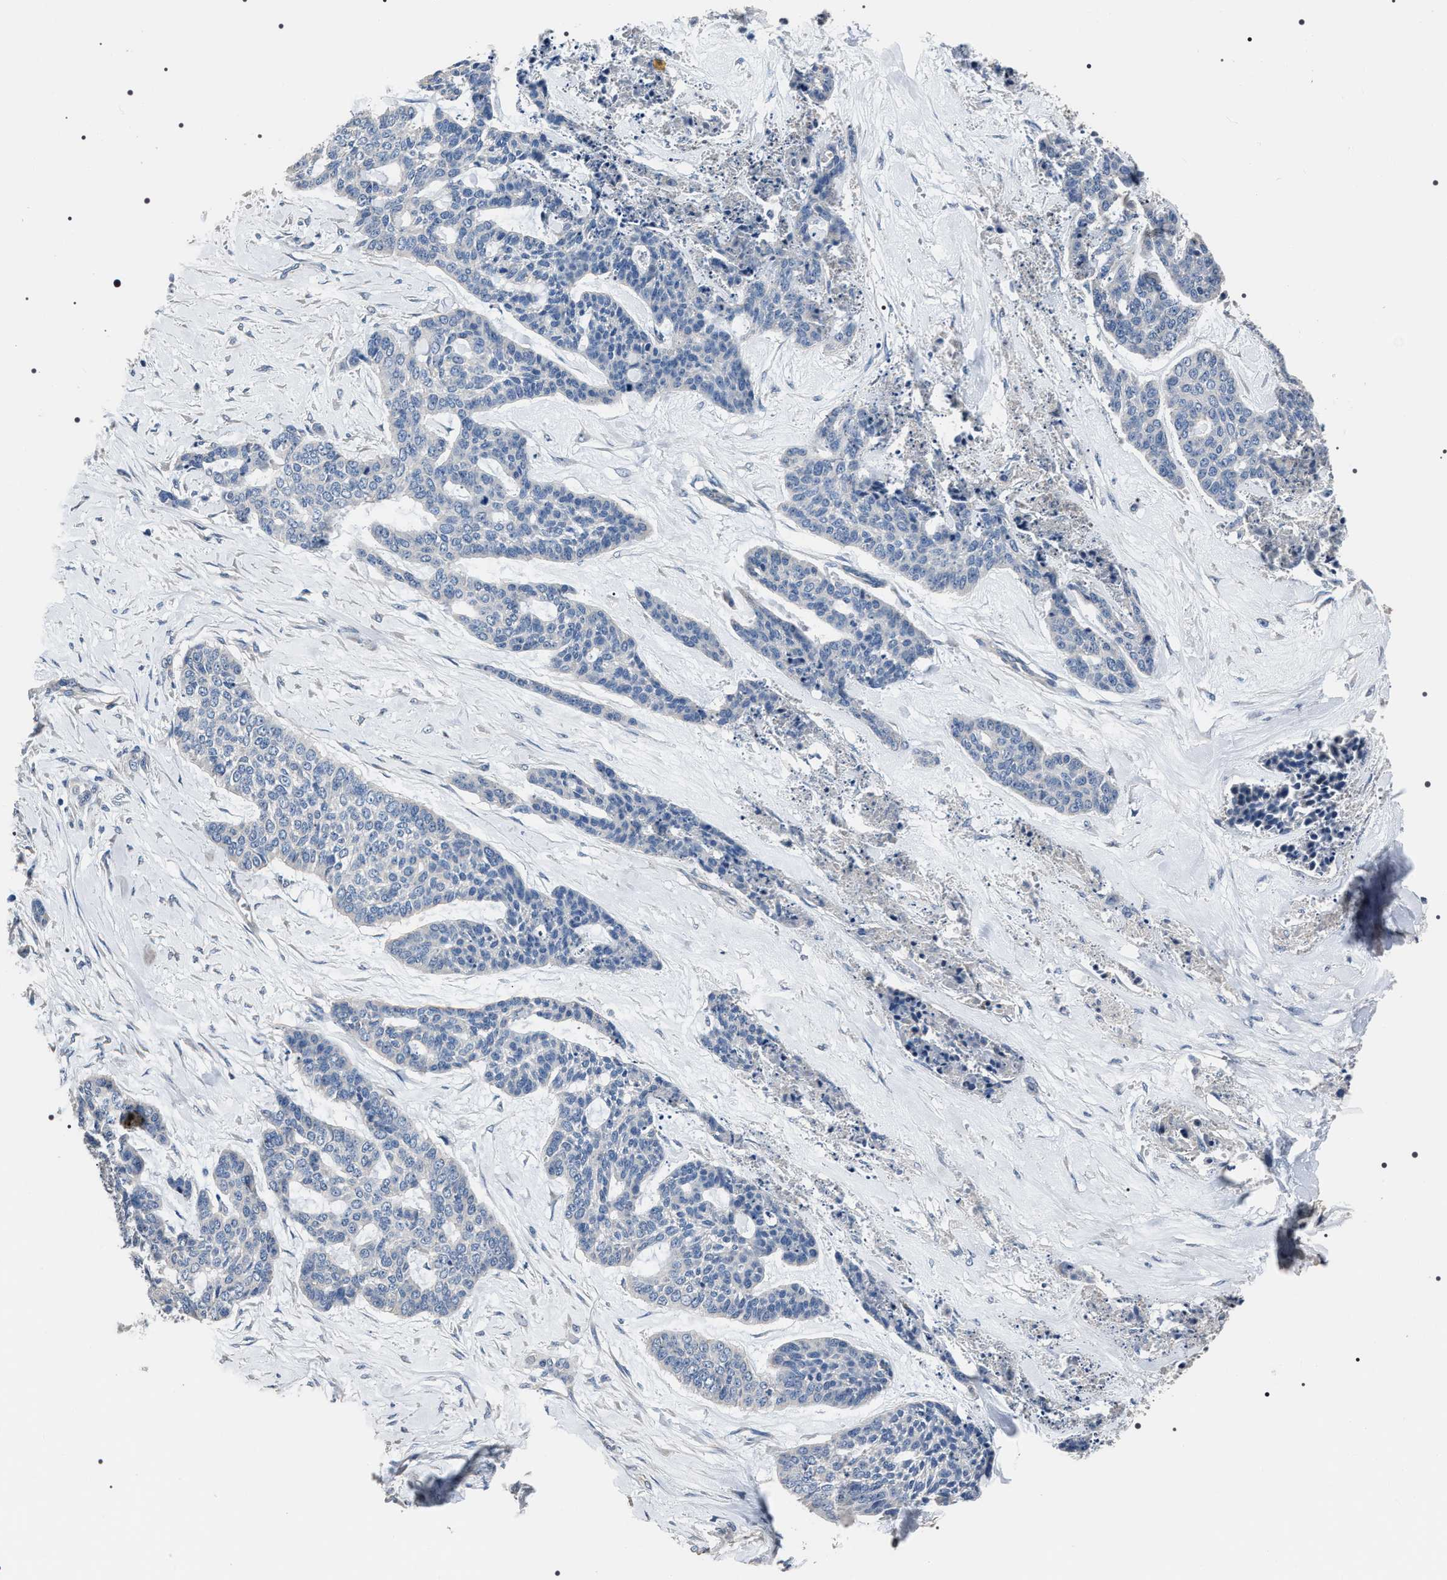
{"staining": {"intensity": "negative", "quantity": "none", "location": "none"}, "tissue": "skin cancer", "cell_type": "Tumor cells", "image_type": "cancer", "snomed": [{"axis": "morphology", "description": "Basal cell carcinoma"}, {"axis": "topography", "description": "Skin"}], "caption": "A photomicrograph of skin cancer stained for a protein shows no brown staining in tumor cells. Brightfield microscopy of immunohistochemistry stained with DAB (brown) and hematoxylin (blue), captured at high magnification.", "gene": "TRIM54", "patient": {"sex": "female", "age": 64}}